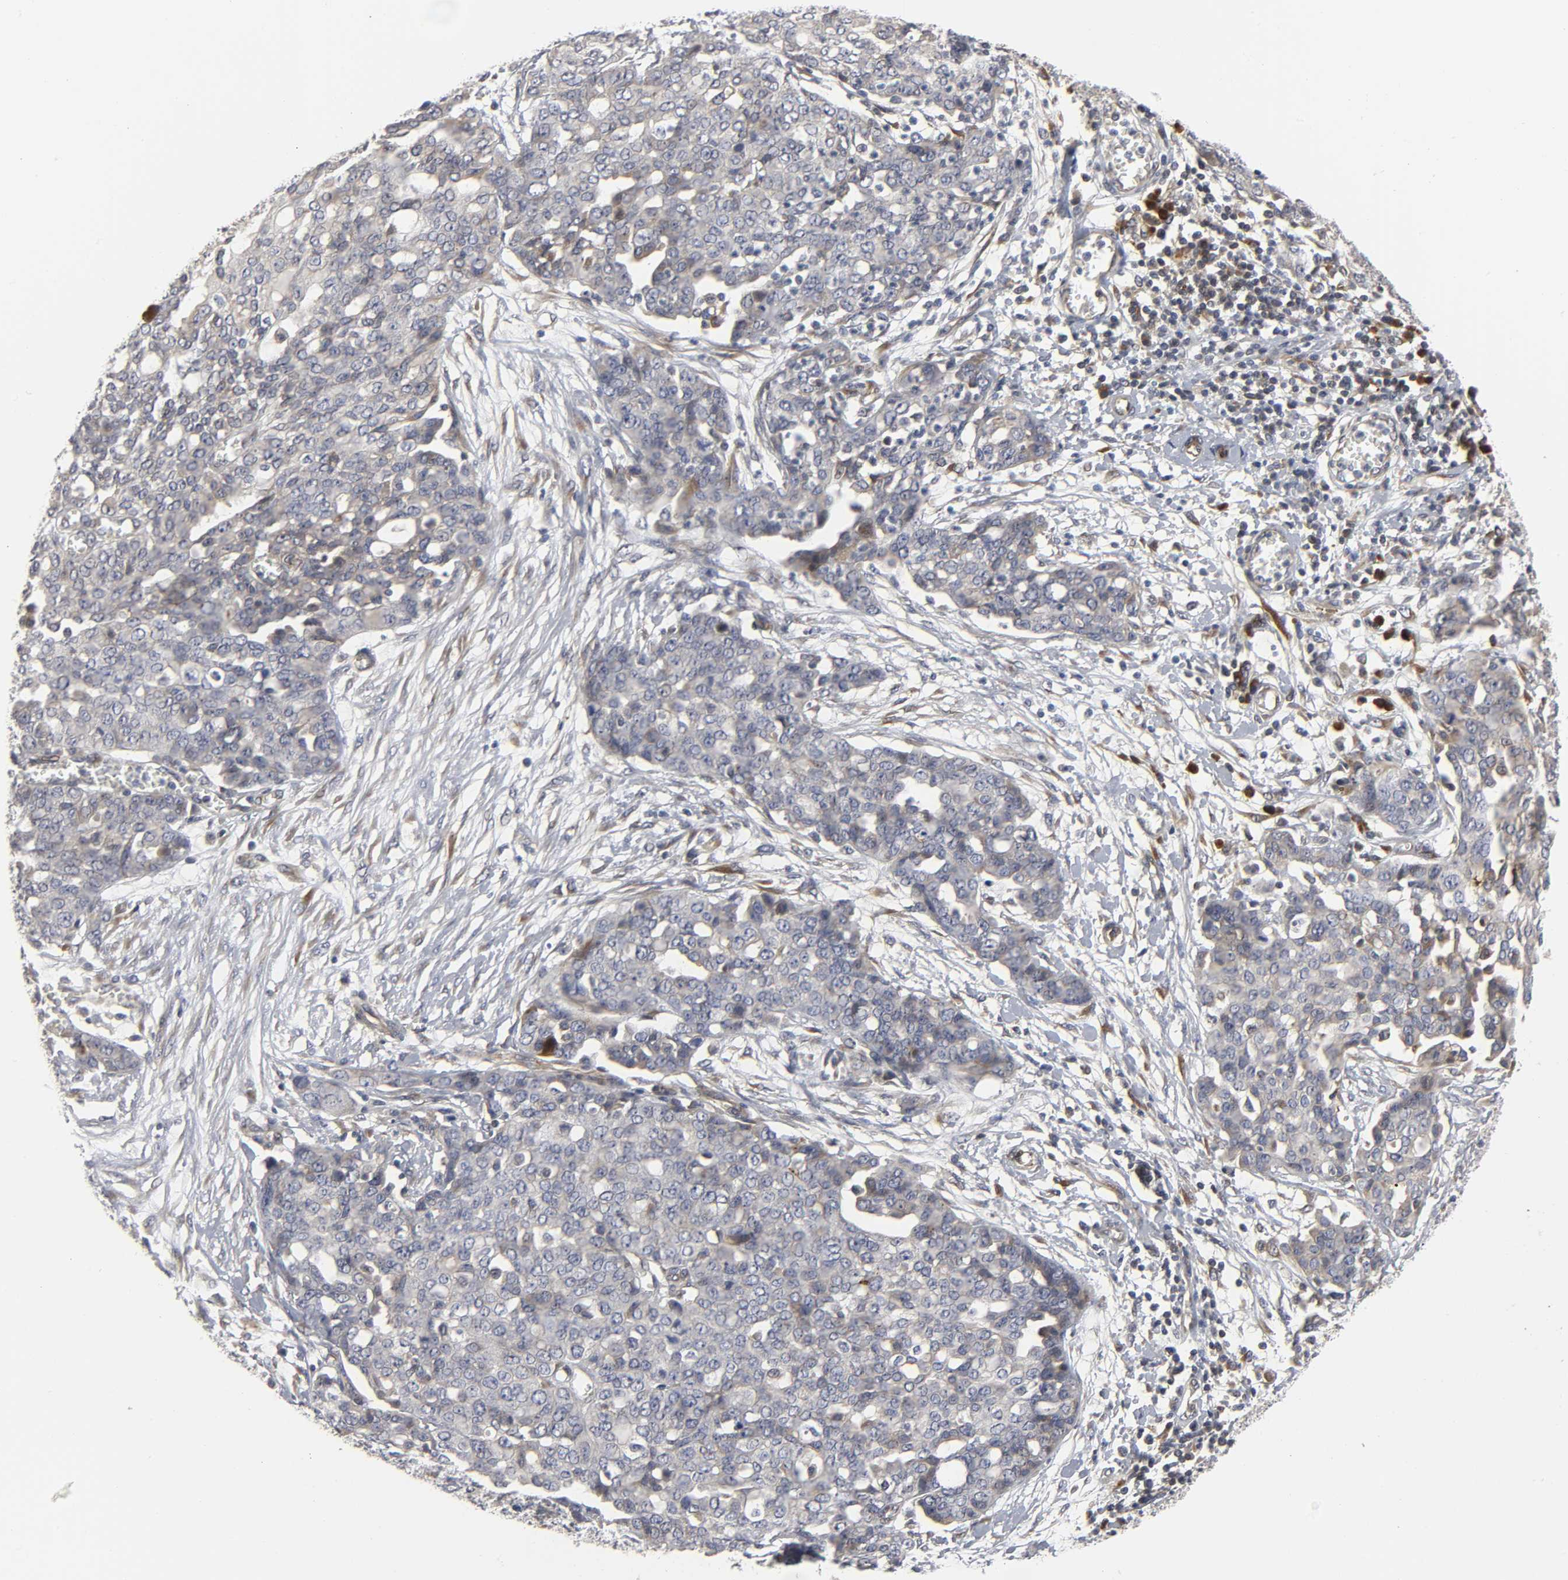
{"staining": {"intensity": "weak", "quantity": "<25%", "location": "cytoplasmic/membranous"}, "tissue": "ovarian cancer", "cell_type": "Tumor cells", "image_type": "cancer", "snomed": [{"axis": "morphology", "description": "Cystadenocarcinoma, serous, NOS"}, {"axis": "topography", "description": "Soft tissue"}, {"axis": "topography", "description": "Ovary"}], "caption": "IHC of ovarian cancer shows no staining in tumor cells. (Immunohistochemistry (ihc), brightfield microscopy, high magnification).", "gene": "ASB6", "patient": {"sex": "female", "age": 57}}